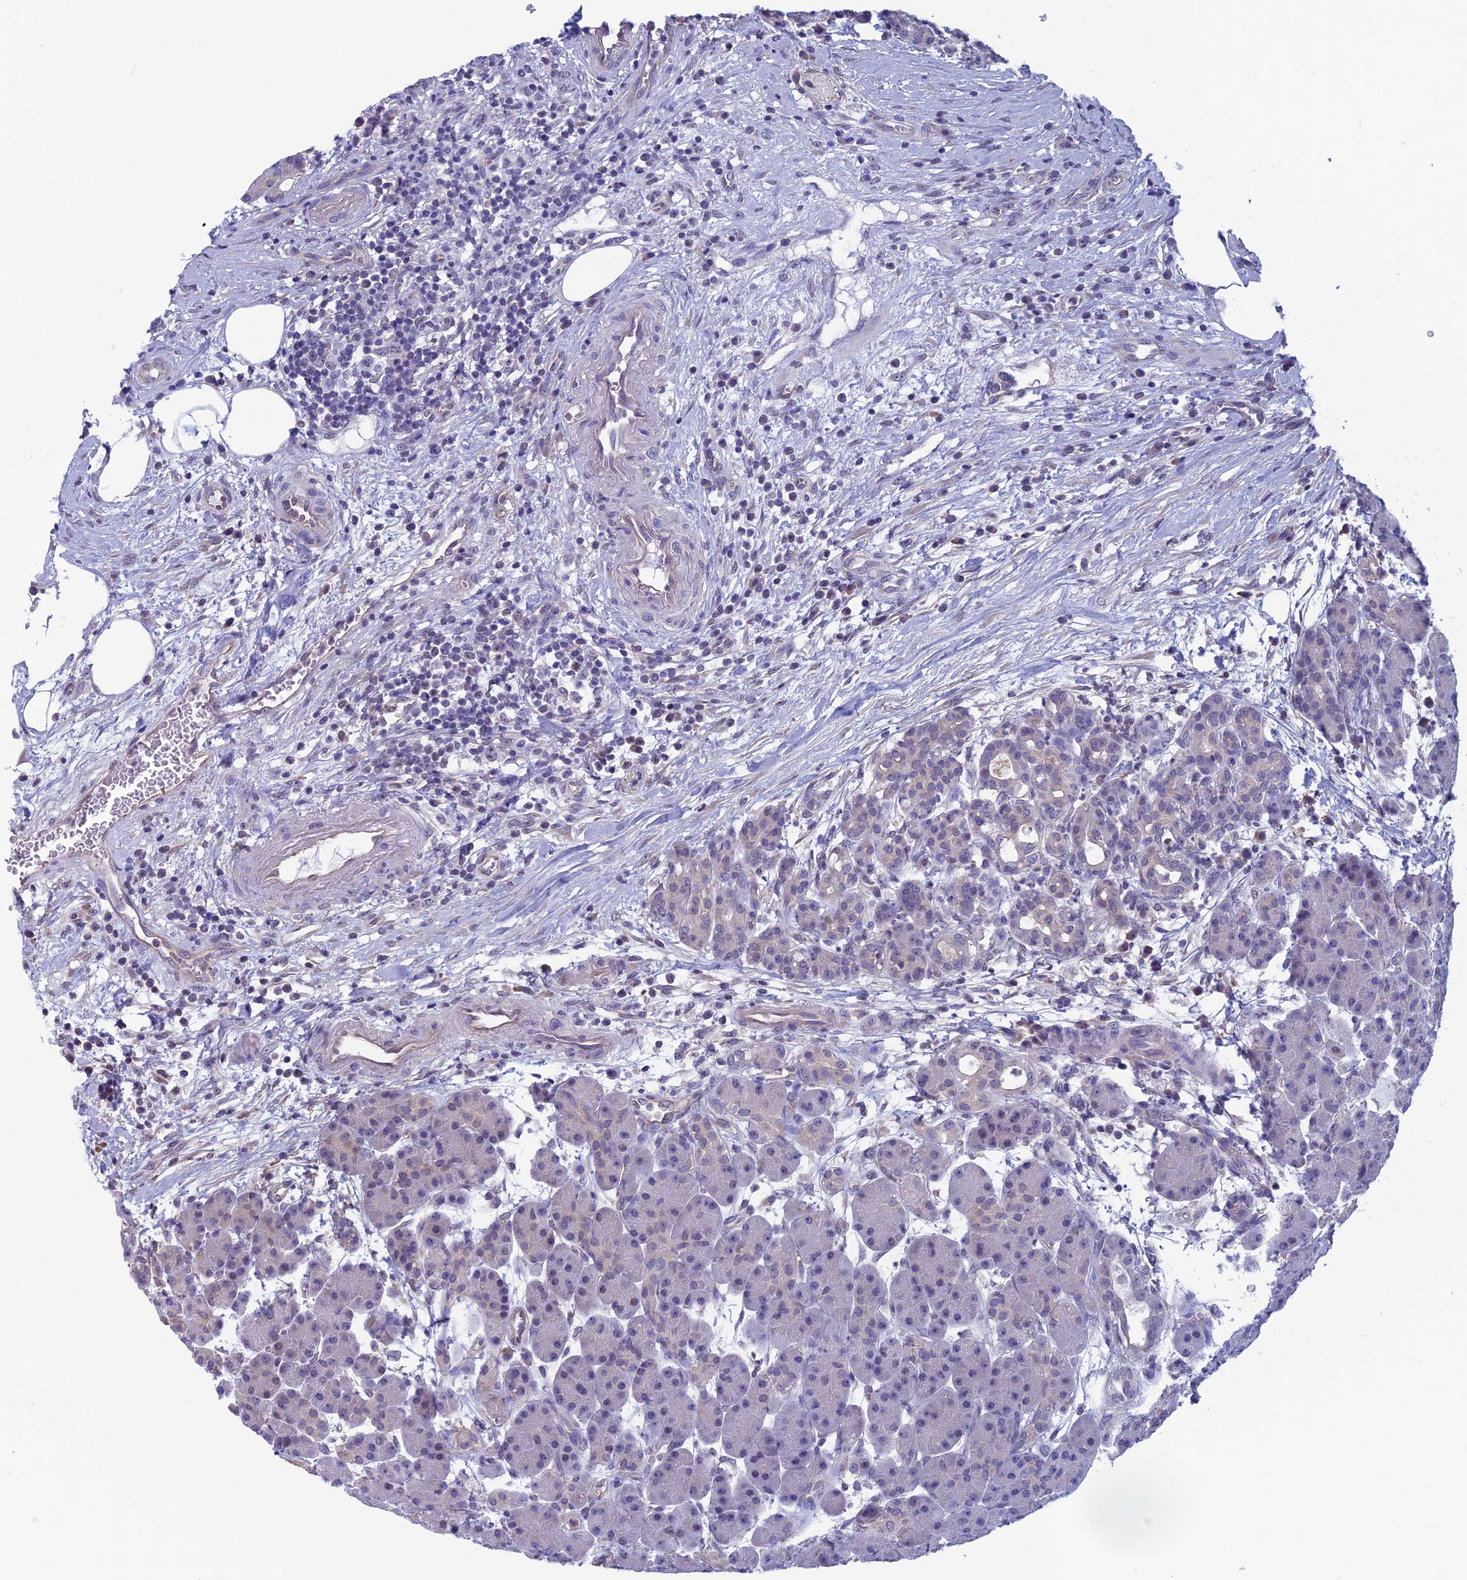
{"staining": {"intensity": "negative", "quantity": "none", "location": "none"}, "tissue": "pancreas", "cell_type": "Exocrine glandular cells", "image_type": "normal", "snomed": [{"axis": "morphology", "description": "Normal tissue, NOS"}, {"axis": "topography", "description": "Pancreas"}], "caption": "Human pancreas stained for a protein using immunohistochemistry (IHC) displays no expression in exocrine glandular cells.", "gene": "SLC1A6", "patient": {"sex": "male", "age": 63}}